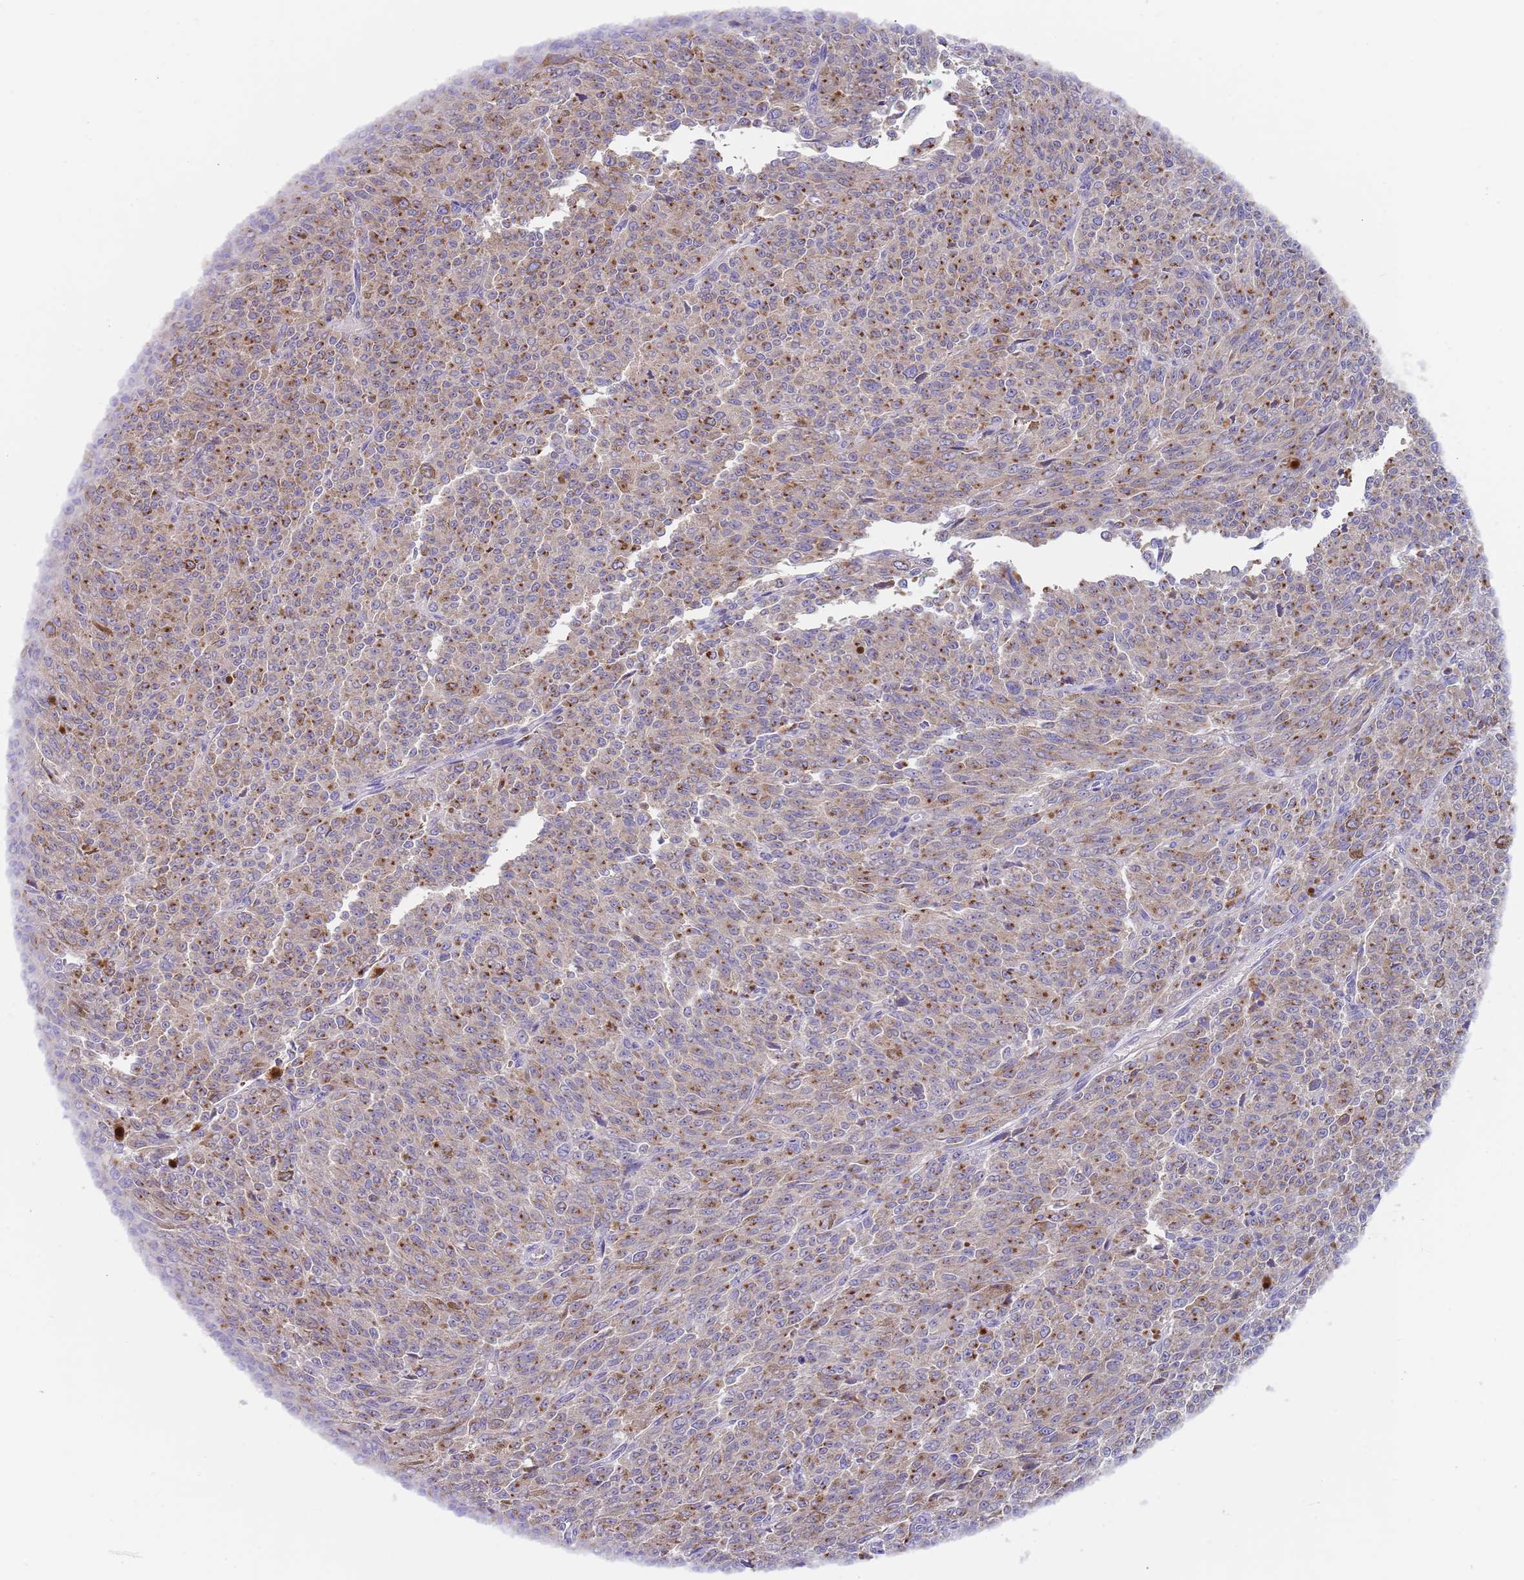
{"staining": {"intensity": "moderate", "quantity": "25%-75%", "location": "cytoplasmic/membranous"}, "tissue": "melanoma", "cell_type": "Tumor cells", "image_type": "cancer", "snomed": [{"axis": "morphology", "description": "Malignant melanoma, NOS"}, {"axis": "topography", "description": "Skin"}], "caption": "Moderate cytoplasmic/membranous protein staining is identified in approximately 25%-75% of tumor cells in malignant melanoma.", "gene": "TMEM251", "patient": {"sex": "female", "age": 52}}